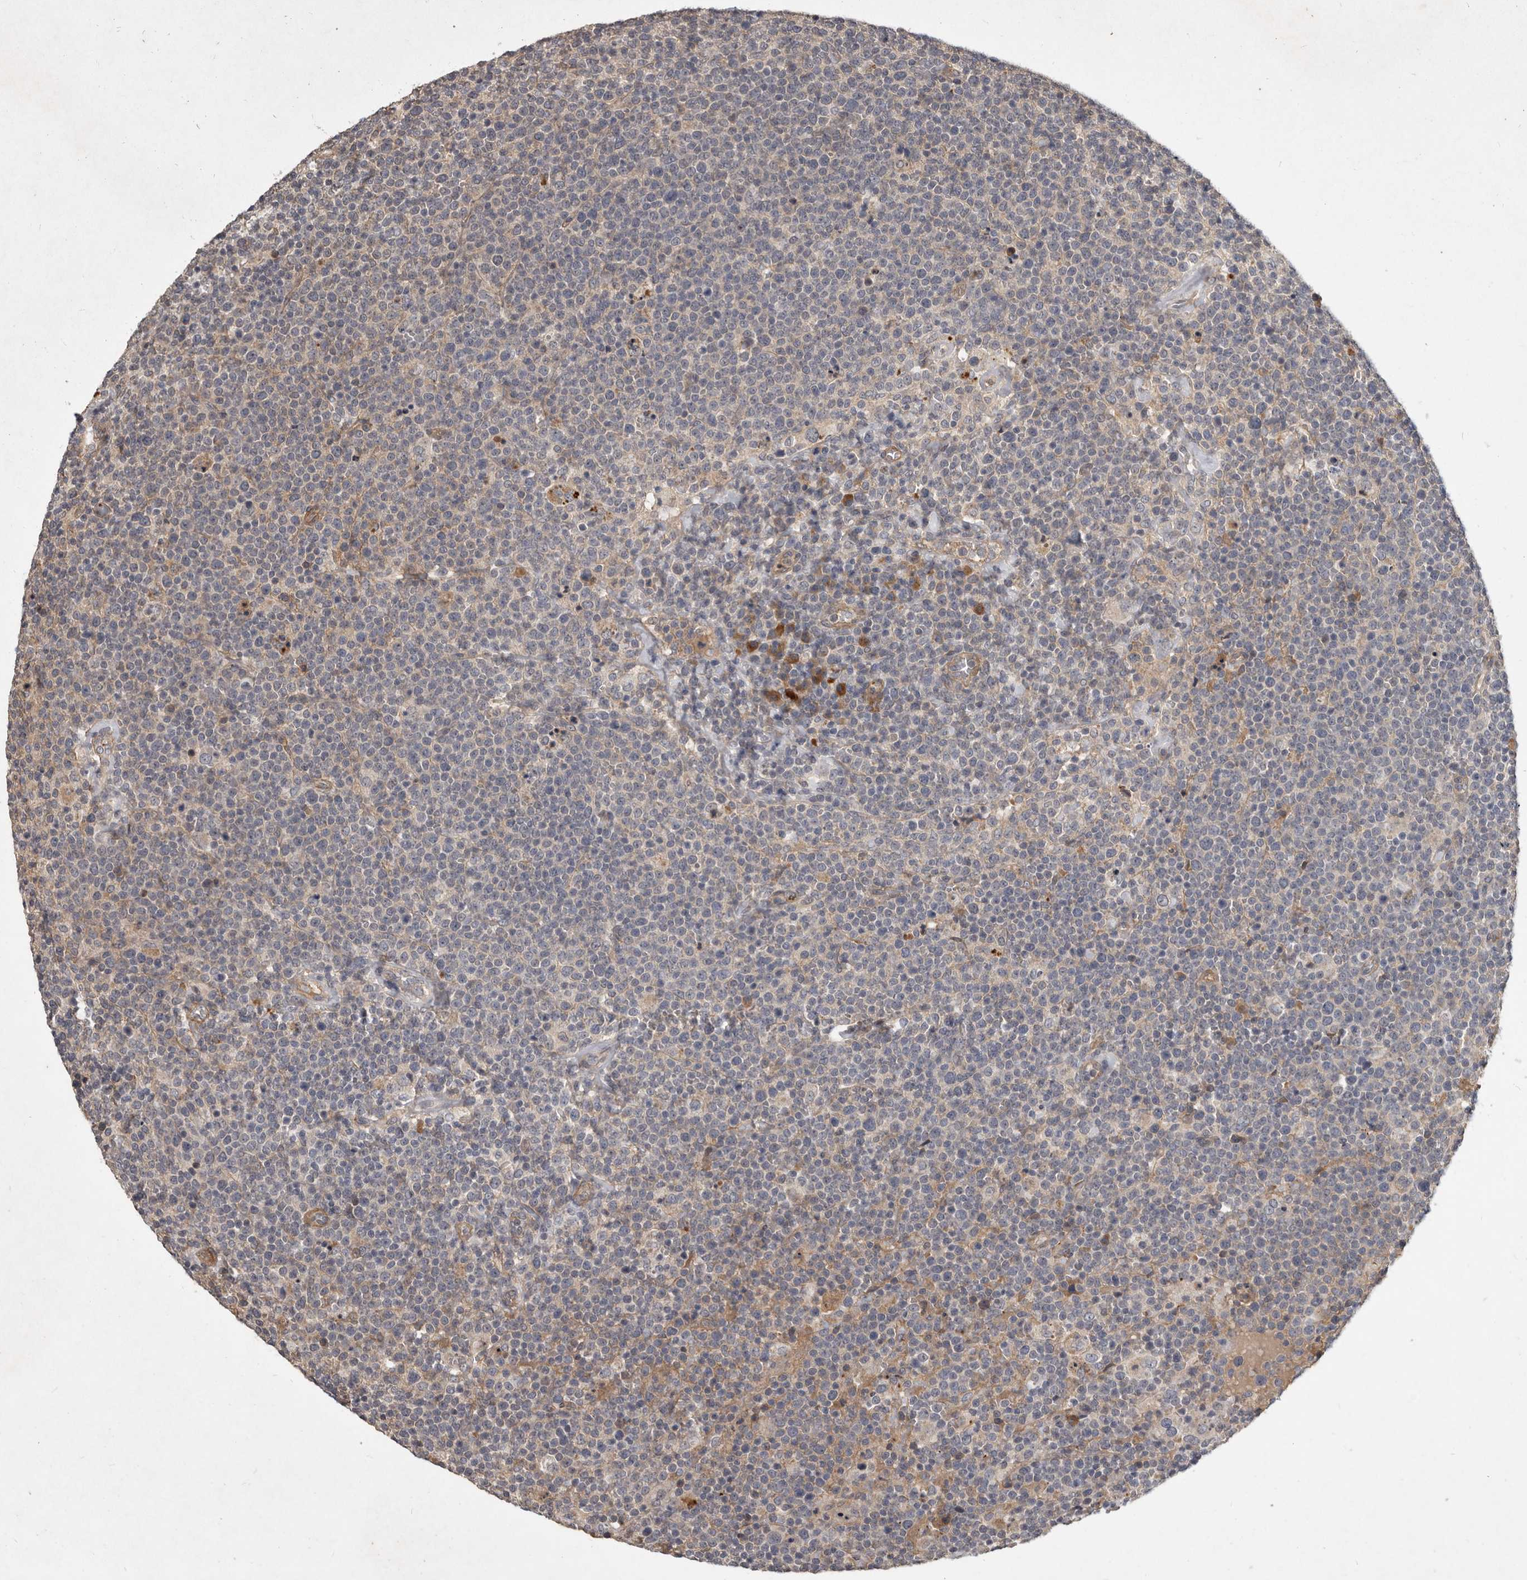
{"staining": {"intensity": "negative", "quantity": "none", "location": "none"}, "tissue": "lymphoma", "cell_type": "Tumor cells", "image_type": "cancer", "snomed": [{"axis": "morphology", "description": "Malignant lymphoma, non-Hodgkin's type, High grade"}, {"axis": "topography", "description": "Lymph node"}], "caption": "The immunohistochemistry image has no significant expression in tumor cells of malignant lymphoma, non-Hodgkin's type (high-grade) tissue.", "gene": "DNAJC28", "patient": {"sex": "male", "age": 61}}